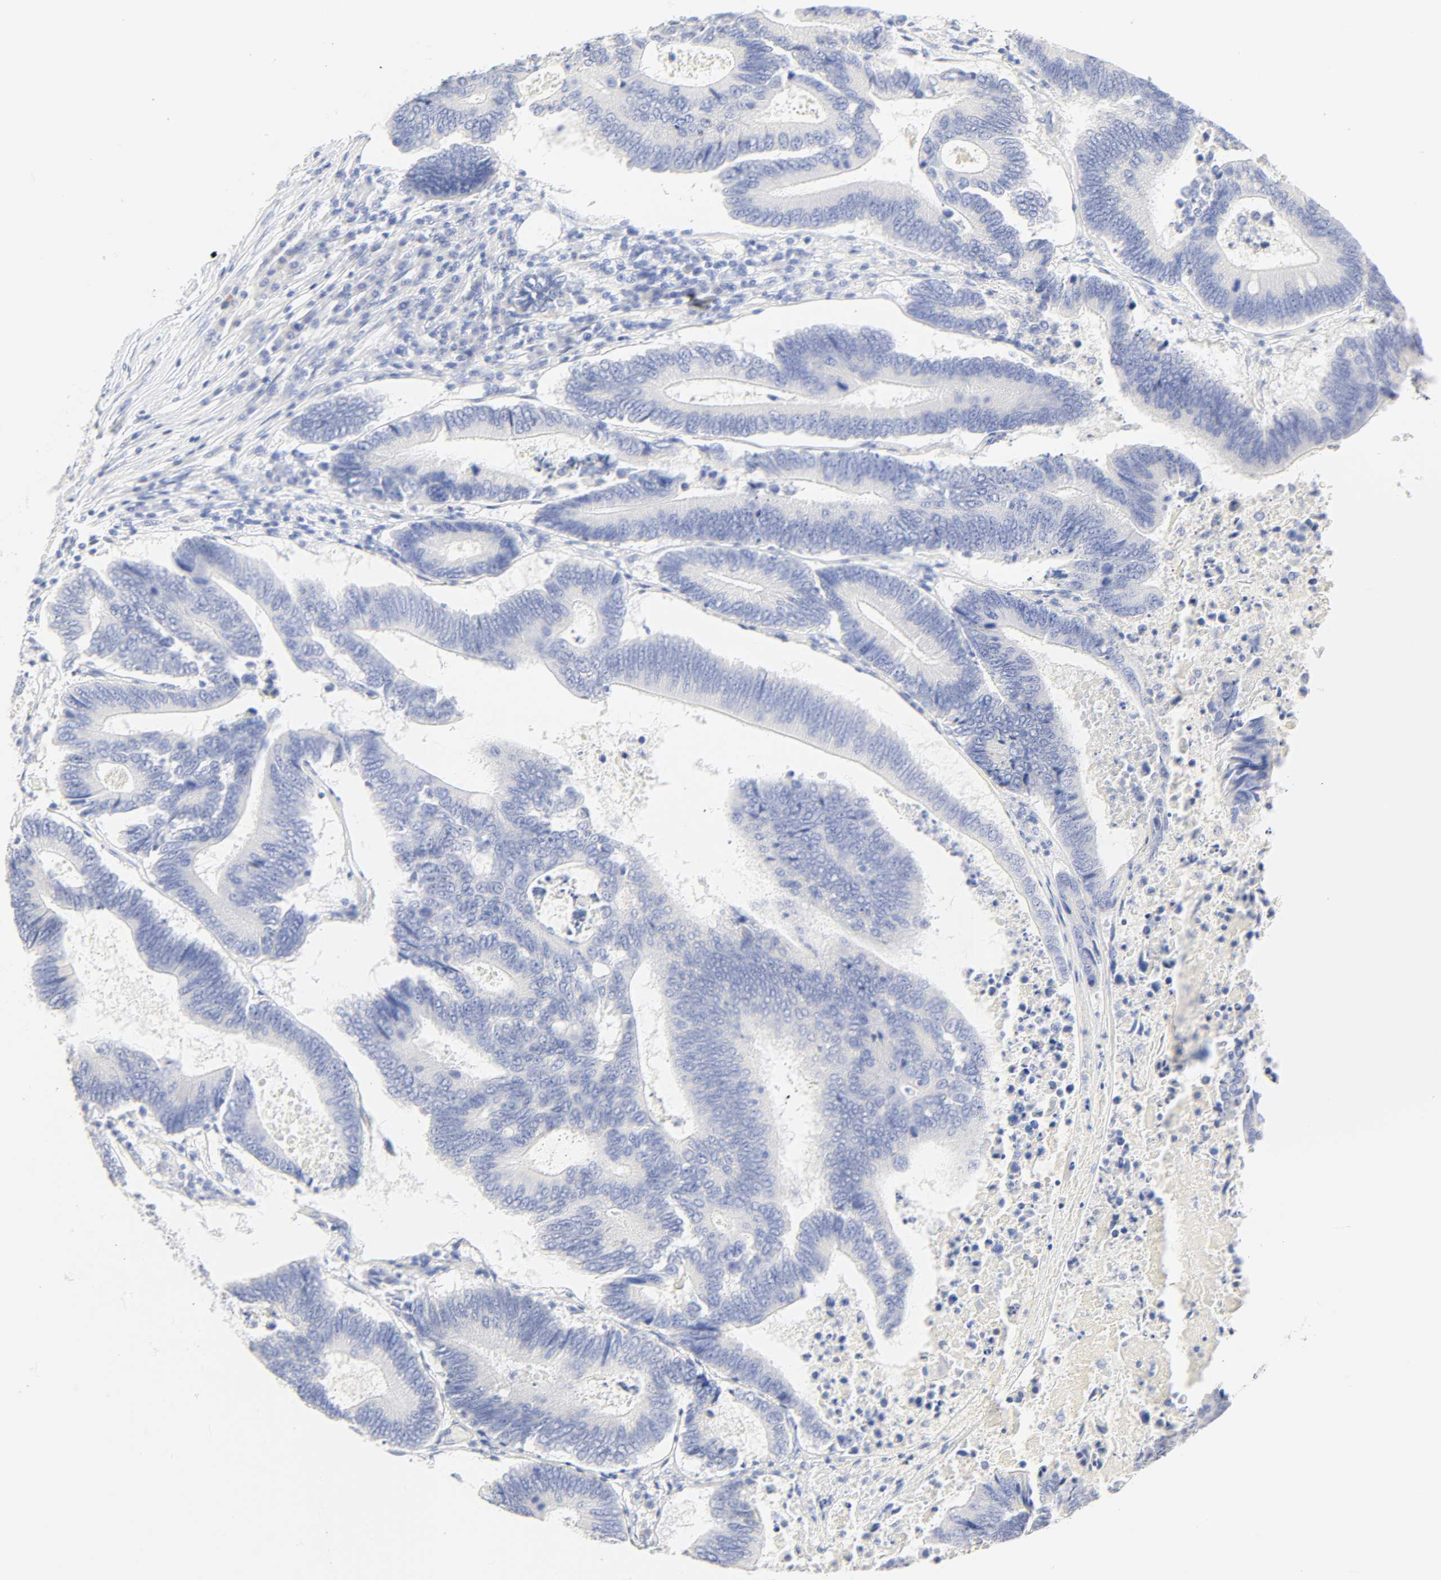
{"staining": {"intensity": "negative", "quantity": "none", "location": "none"}, "tissue": "colorectal cancer", "cell_type": "Tumor cells", "image_type": "cancer", "snomed": [{"axis": "morphology", "description": "Adenocarcinoma, NOS"}, {"axis": "topography", "description": "Colon"}], "caption": "Colorectal cancer (adenocarcinoma) was stained to show a protein in brown. There is no significant expression in tumor cells.", "gene": "SLCO1B3", "patient": {"sex": "female", "age": 78}}